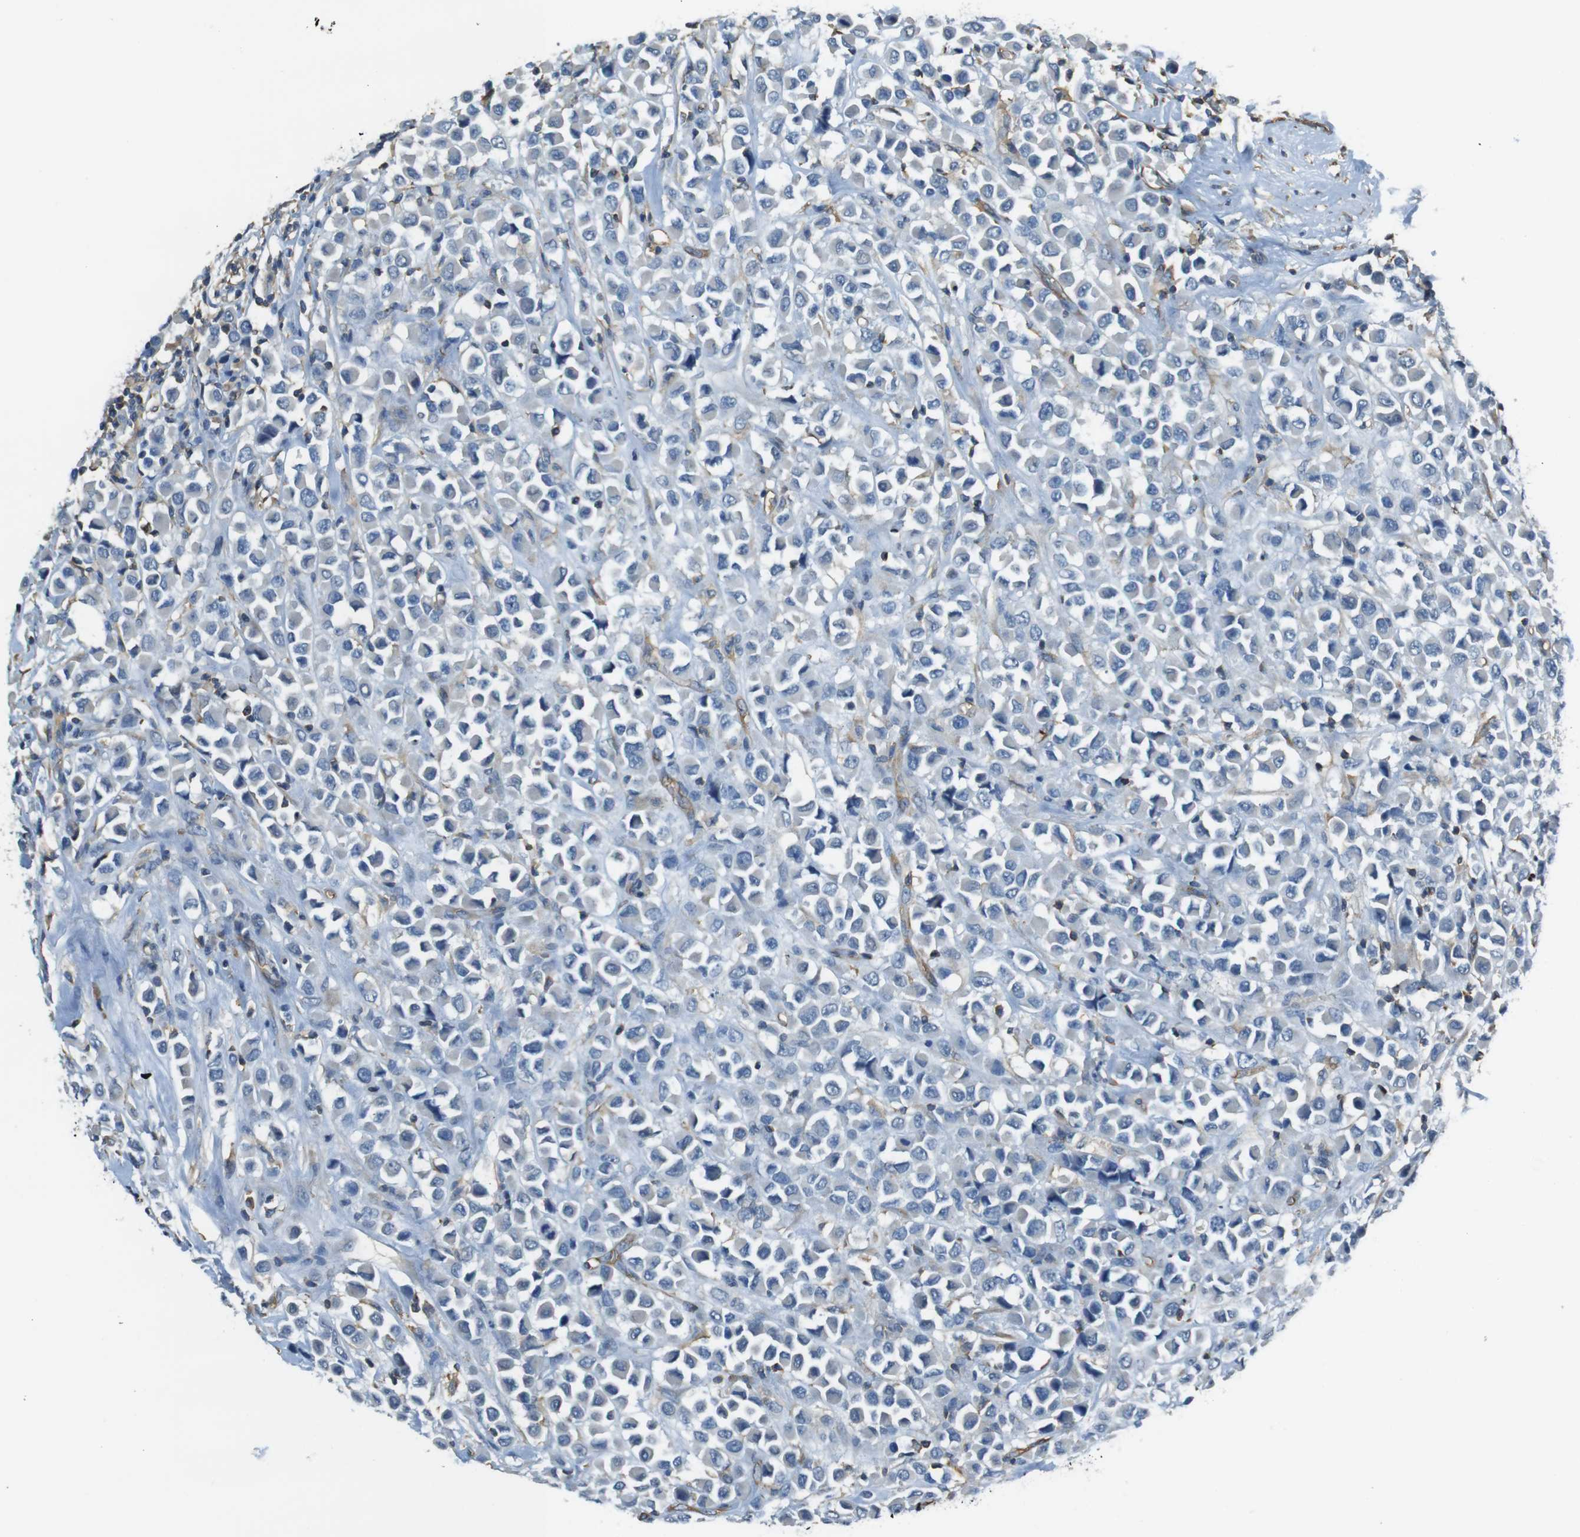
{"staining": {"intensity": "negative", "quantity": "none", "location": "none"}, "tissue": "breast cancer", "cell_type": "Tumor cells", "image_type": "cancer", "snomed": [{"axis": "morphology", "description": "Duct carcinoma"}, {"axis": "topography", "description": "Breast"}], "caption": "IHC image of neoplastic tissue: breast invasive ductal carcinoma stained with DAB reveals no significant protein positivity in tumor cells.", "gene": "FCAR", "patient": {"sex": "female", "age": 61}}